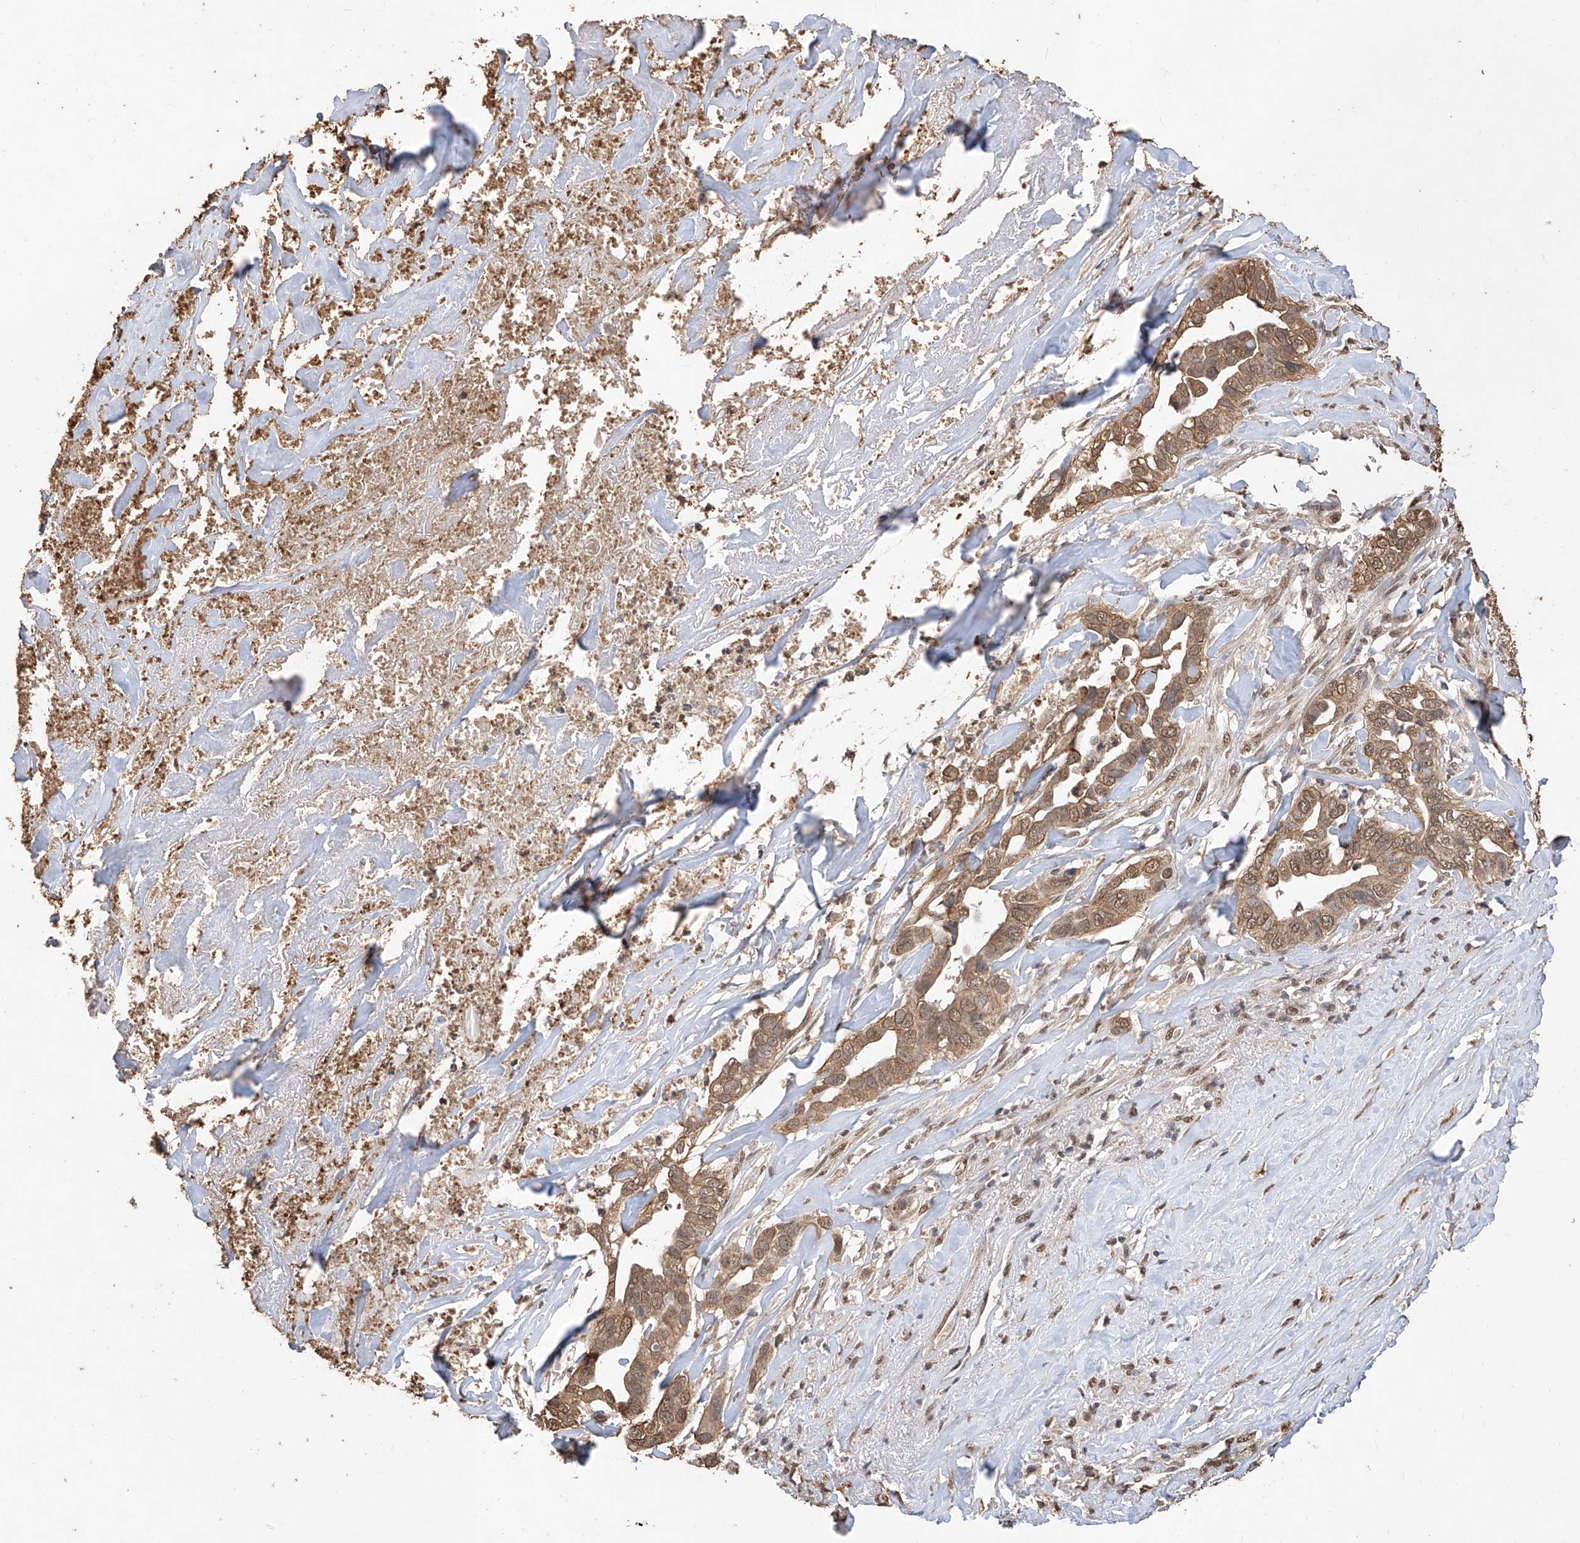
{"staining": {"intensity": "moderate", "quantity": ">75%", "location": "cytoplasmic/membranous,nuclear"}, "tissue": "liver cancer", "cell_type": "Tumor cells", "image_type": "cancer", "snomed": [{"axis": "morphology", "description": "Cholangiocarcinoma"}, {"axis": "topography", "description": "Liver"}], "caption": "Liver cancer (cholangiocarcinoma) stained with DAB (3,3'-diaminobenzidine) immunohistochemistry (IHC) demonstrates medium levels of moderate cytoplasmic/membranous and nuclear expression in approximately >75% of tumor cells.", "gene": "ELOVL1", "patient": {"sex": "female", "age": 79}}